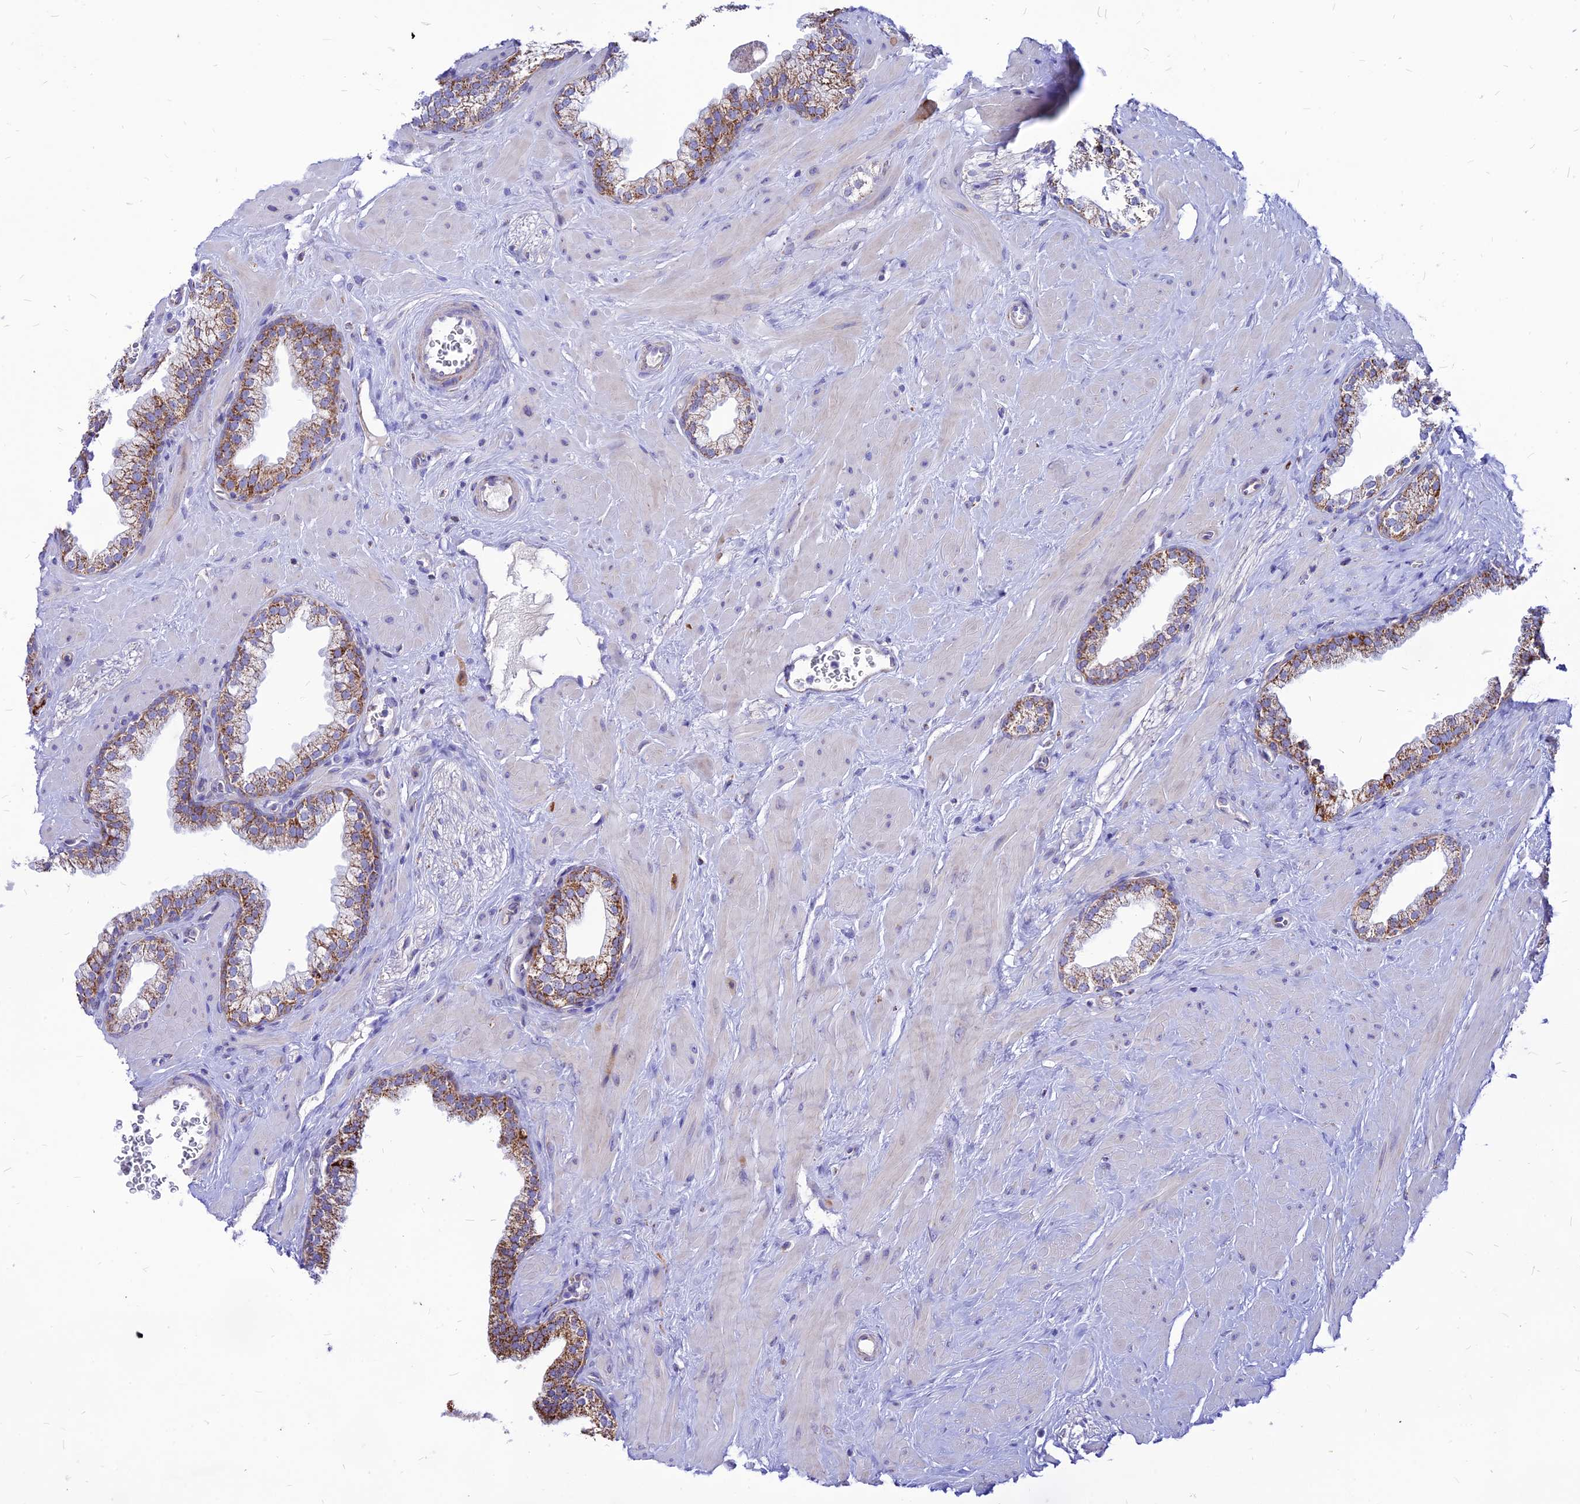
{"staining": {"intensity": "moderate", "quantity": ">75%", "location": "cytoplasmic/membranous"}, "tissue": "prostate", "cell_type": "Glandular cells", "image_type": "normal", "snomed": [{"axis": "morphology", "description": "Normal tissue, NOS"}, {"axis": "morphology", "description": "Urothelial carcinoma, Low grade"}, {"axis": "topography", "description": "Urinary bladder"}, {"axis": "topography", "description": "Prostate"}], "caption": "Protein expression by immunohistochemistry displays moderate cytoplasmic/membranous expression in about >75% of glandular cells in benign prostate.", "gene": "ECI1", "patient": {"sex": "male", "age": 60}}